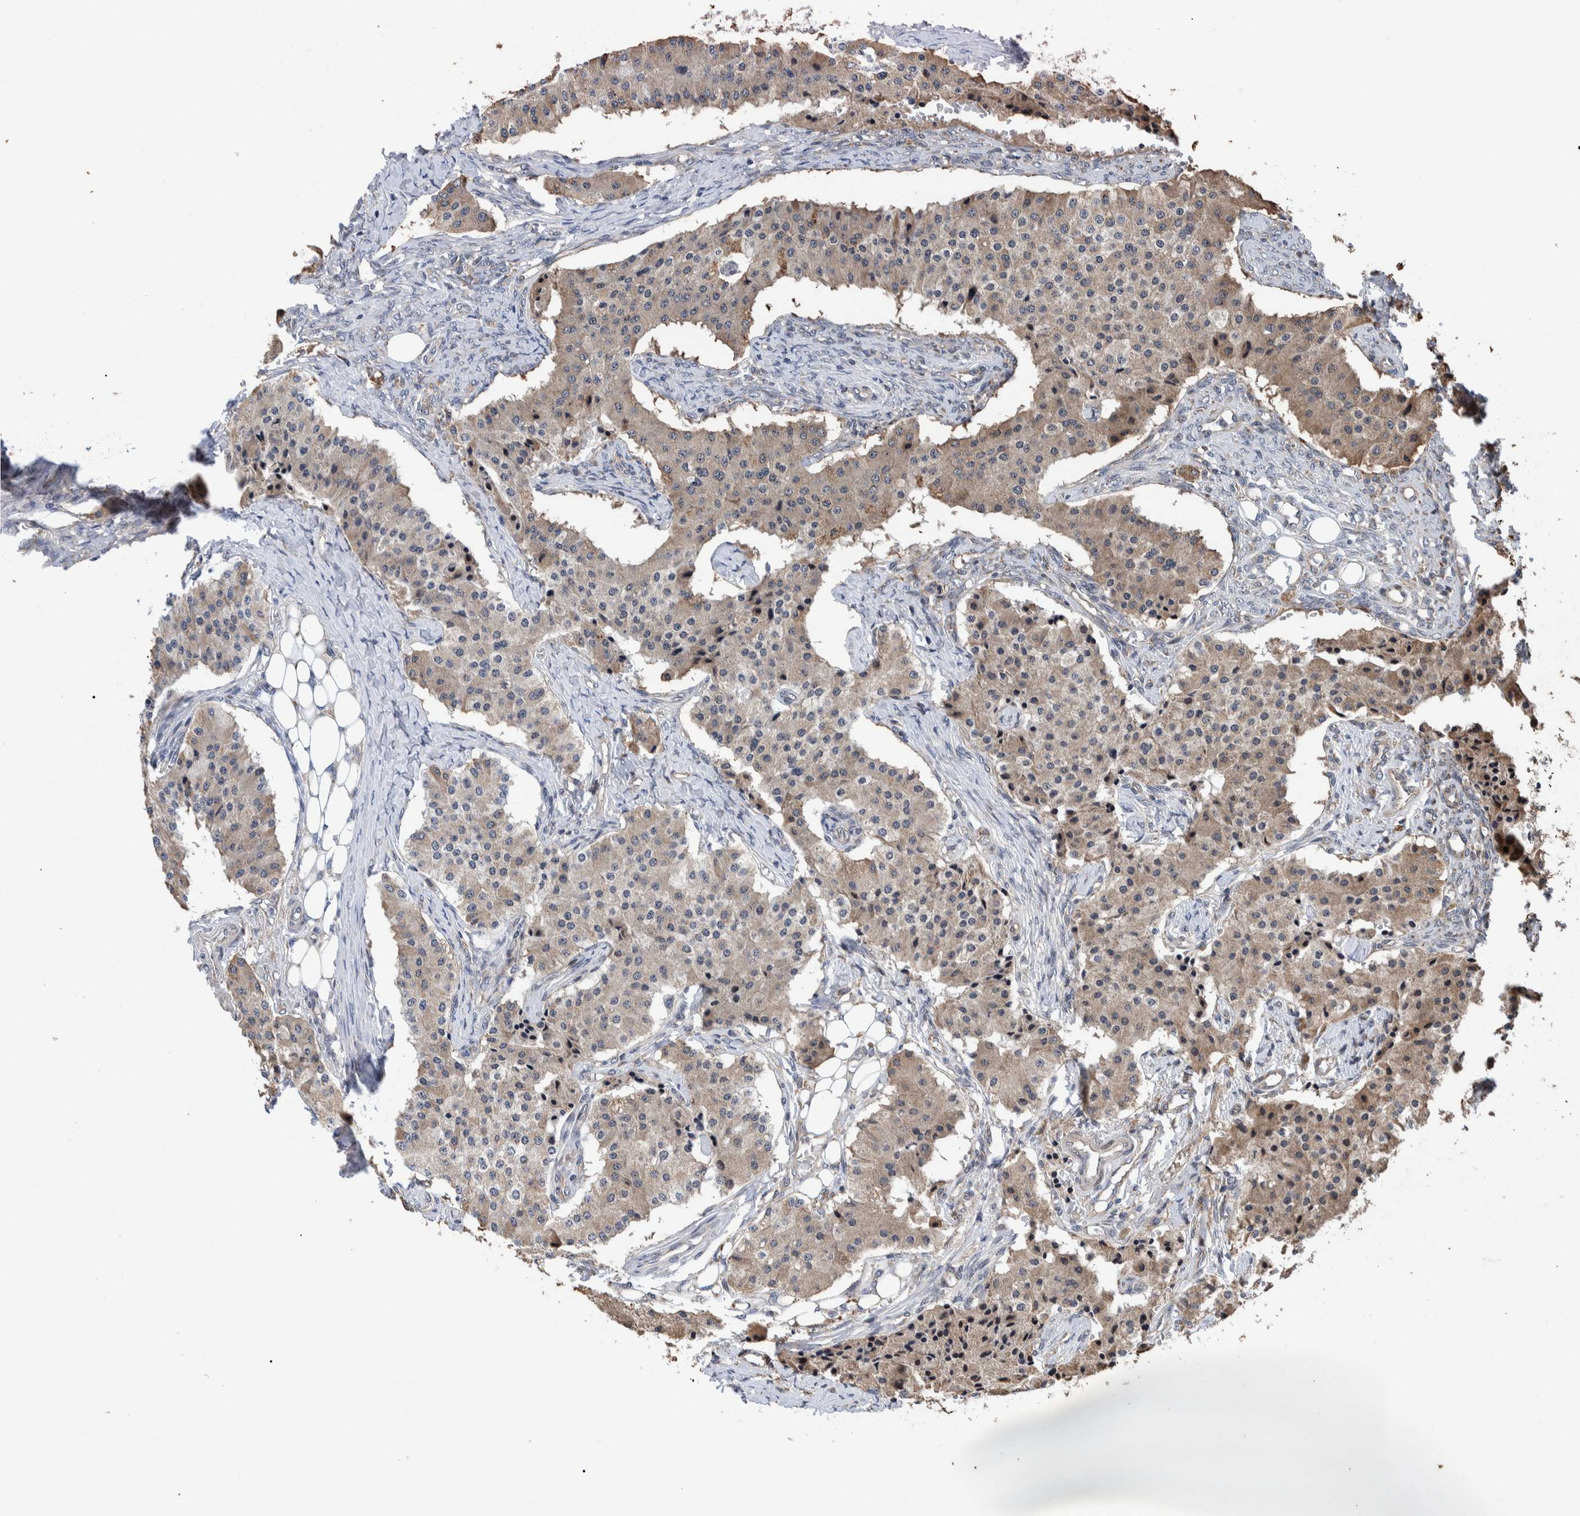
{"staining": {"intensity": "weak", "quantity": ">75%", "location": "cytoplasmic/membranous"}, "tissue": "carcinoid", "cell_type": "Tumor cells", "image_type": "cancer", "snomed": [{"axis": "morphology", "description": "Carcinoid, malignant, NOS"}, {"axis": "topography", "description": "Colon"}], "caption": "High-power microscopy captured an immunohistochemistry (IHC) histopathology image of carcinoid, revealing weak cytoplasmic/membranous positivity in approximately >75% of tumor cells.", "gene": "MRPS7", "patient": {"sex": "female", "age": 52}}